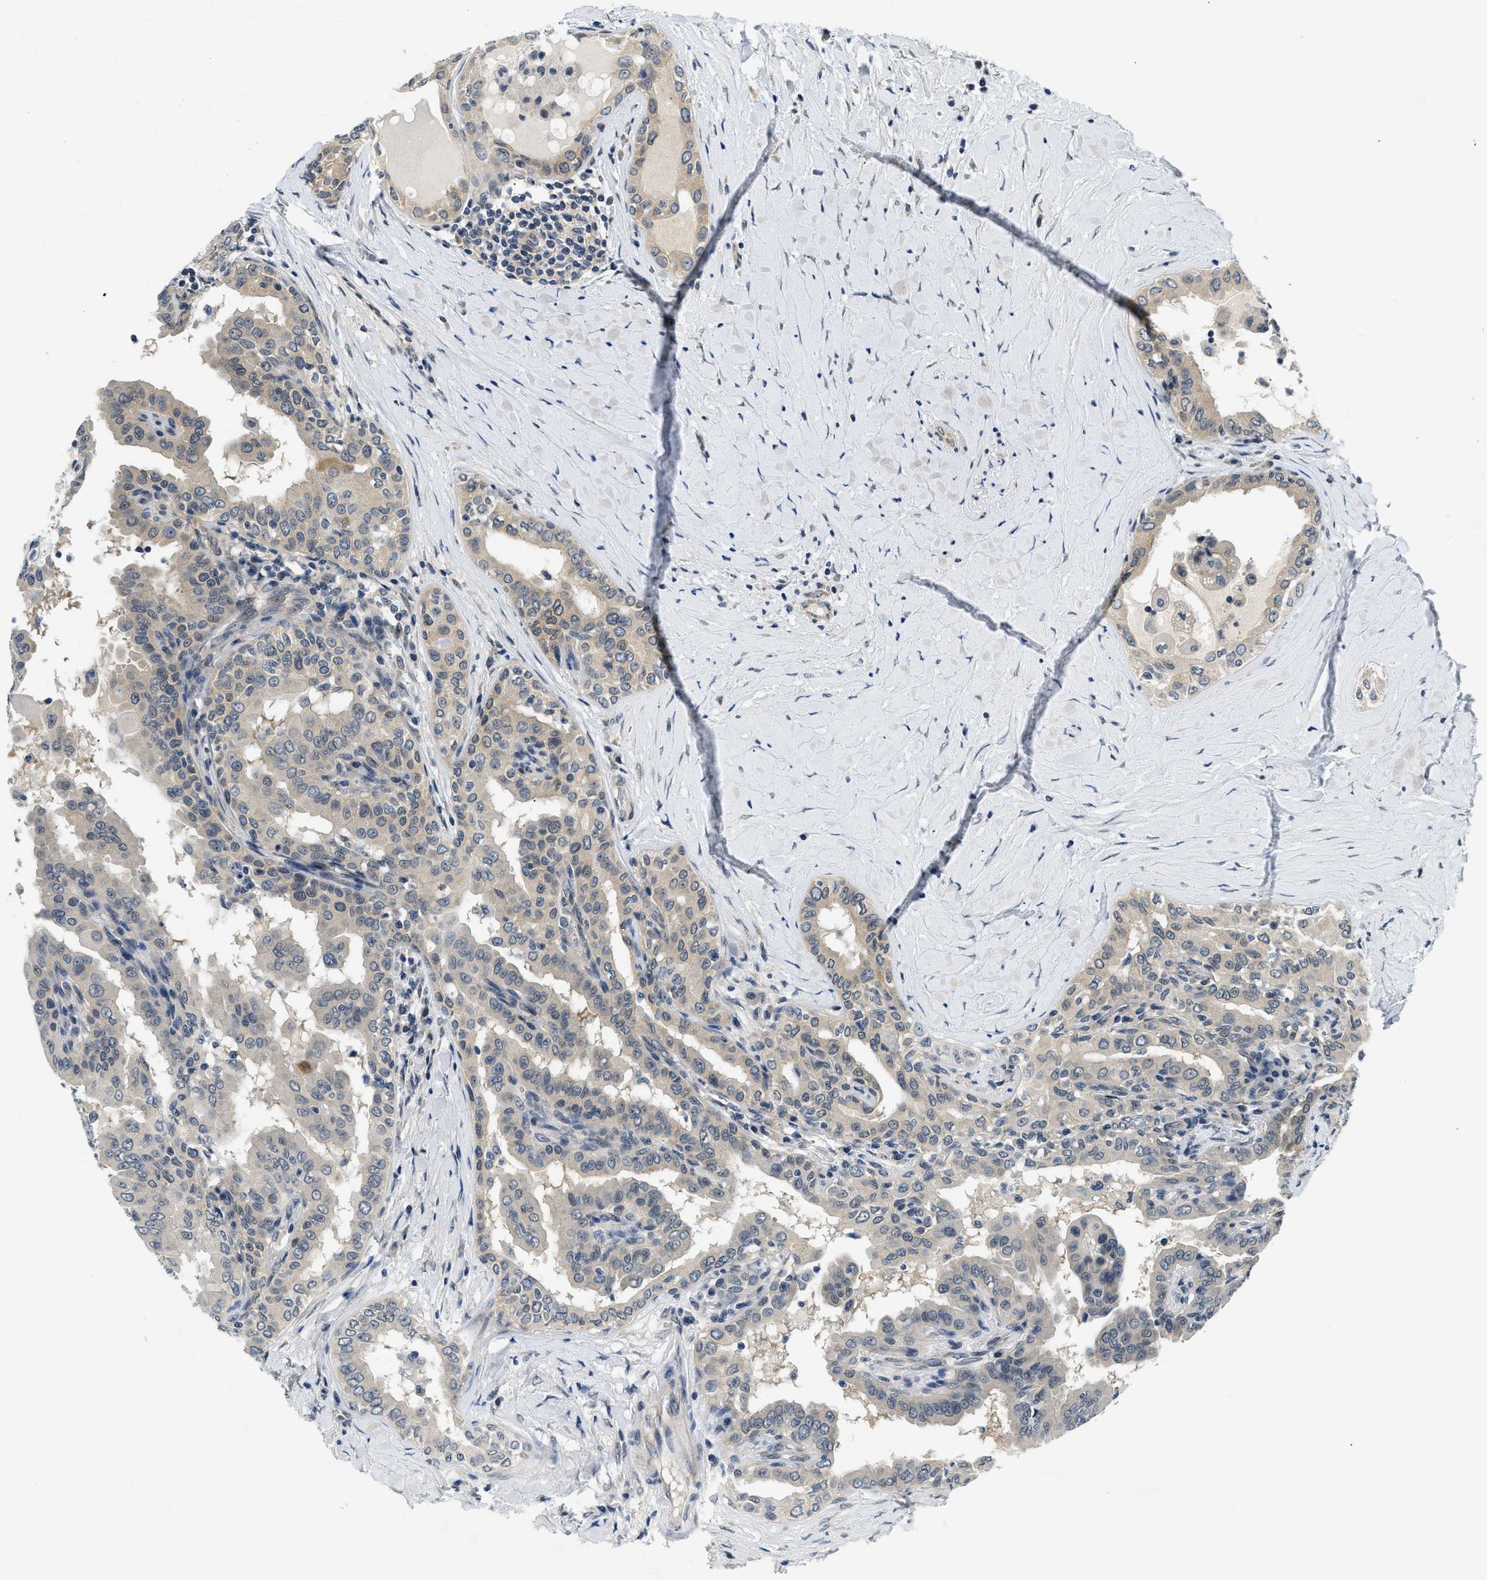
{"staining": {"intensity": "weak", "quantity": ">75%", "location": "cytoplasmic/membranous"}, "tissue": "thyroid cancer", "cell_type": "Tumor cells", "image_type": "cancer", "snomed": [{"axis": "morphology", "description": "Papillary adenocarcinoma, NOS"}, {"axis": "topography", "description": "Thyroid gland"}], "caption": "This is a photomicrograph of immunohistochemistry staining of thyroid cancer, which shows weak staining in the cytoplasmic/membranous of tumor cells.", "gene": "SMAD4", "patient": {"sex": "male", "age": 33}}